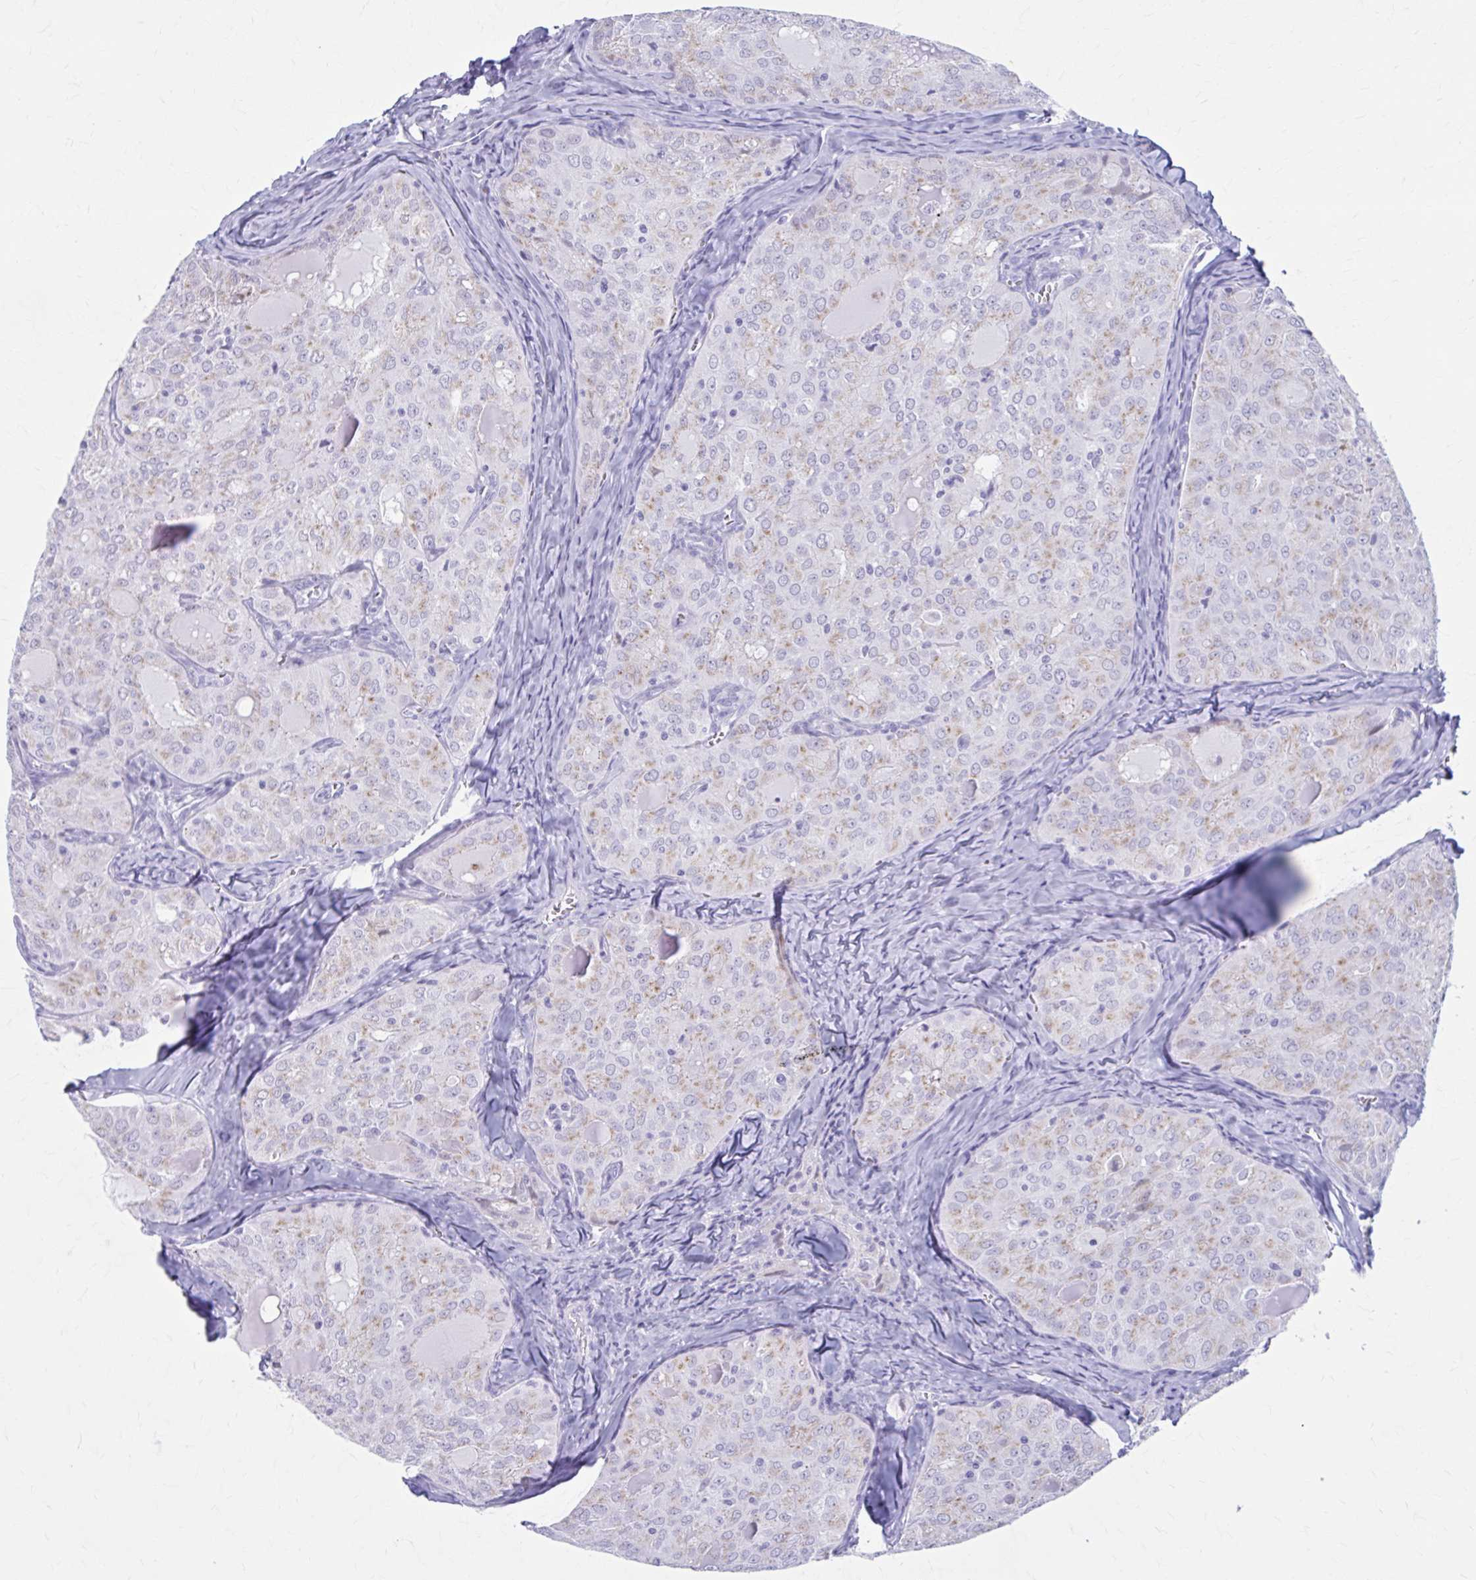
{"staining": {"intensity": "weak", "quantity": "<25%", "location": "cytoplasmic/membranous"}, "tissue": "thyroid cancer", "cell_type": "Tumor cells", "image_type": "cancer", "snomed": [{"axis": "morphology", "description": "Follicular adenoma carcinoma, NOS"}, {"axis": "topography", "description": "Thyroid gland"}], "caption": "Micrograph shows no protein expression in tumor cells of follicular adenoma carcinoma (thyroid) tissue. The staining is performed using DAB (3,3'-diaminobenzidine) brown chromogen with nuclei counter-stained in using hematoxylin.", "gene": "KCNE2", "patient": {"sex": "male", "age": 75}}